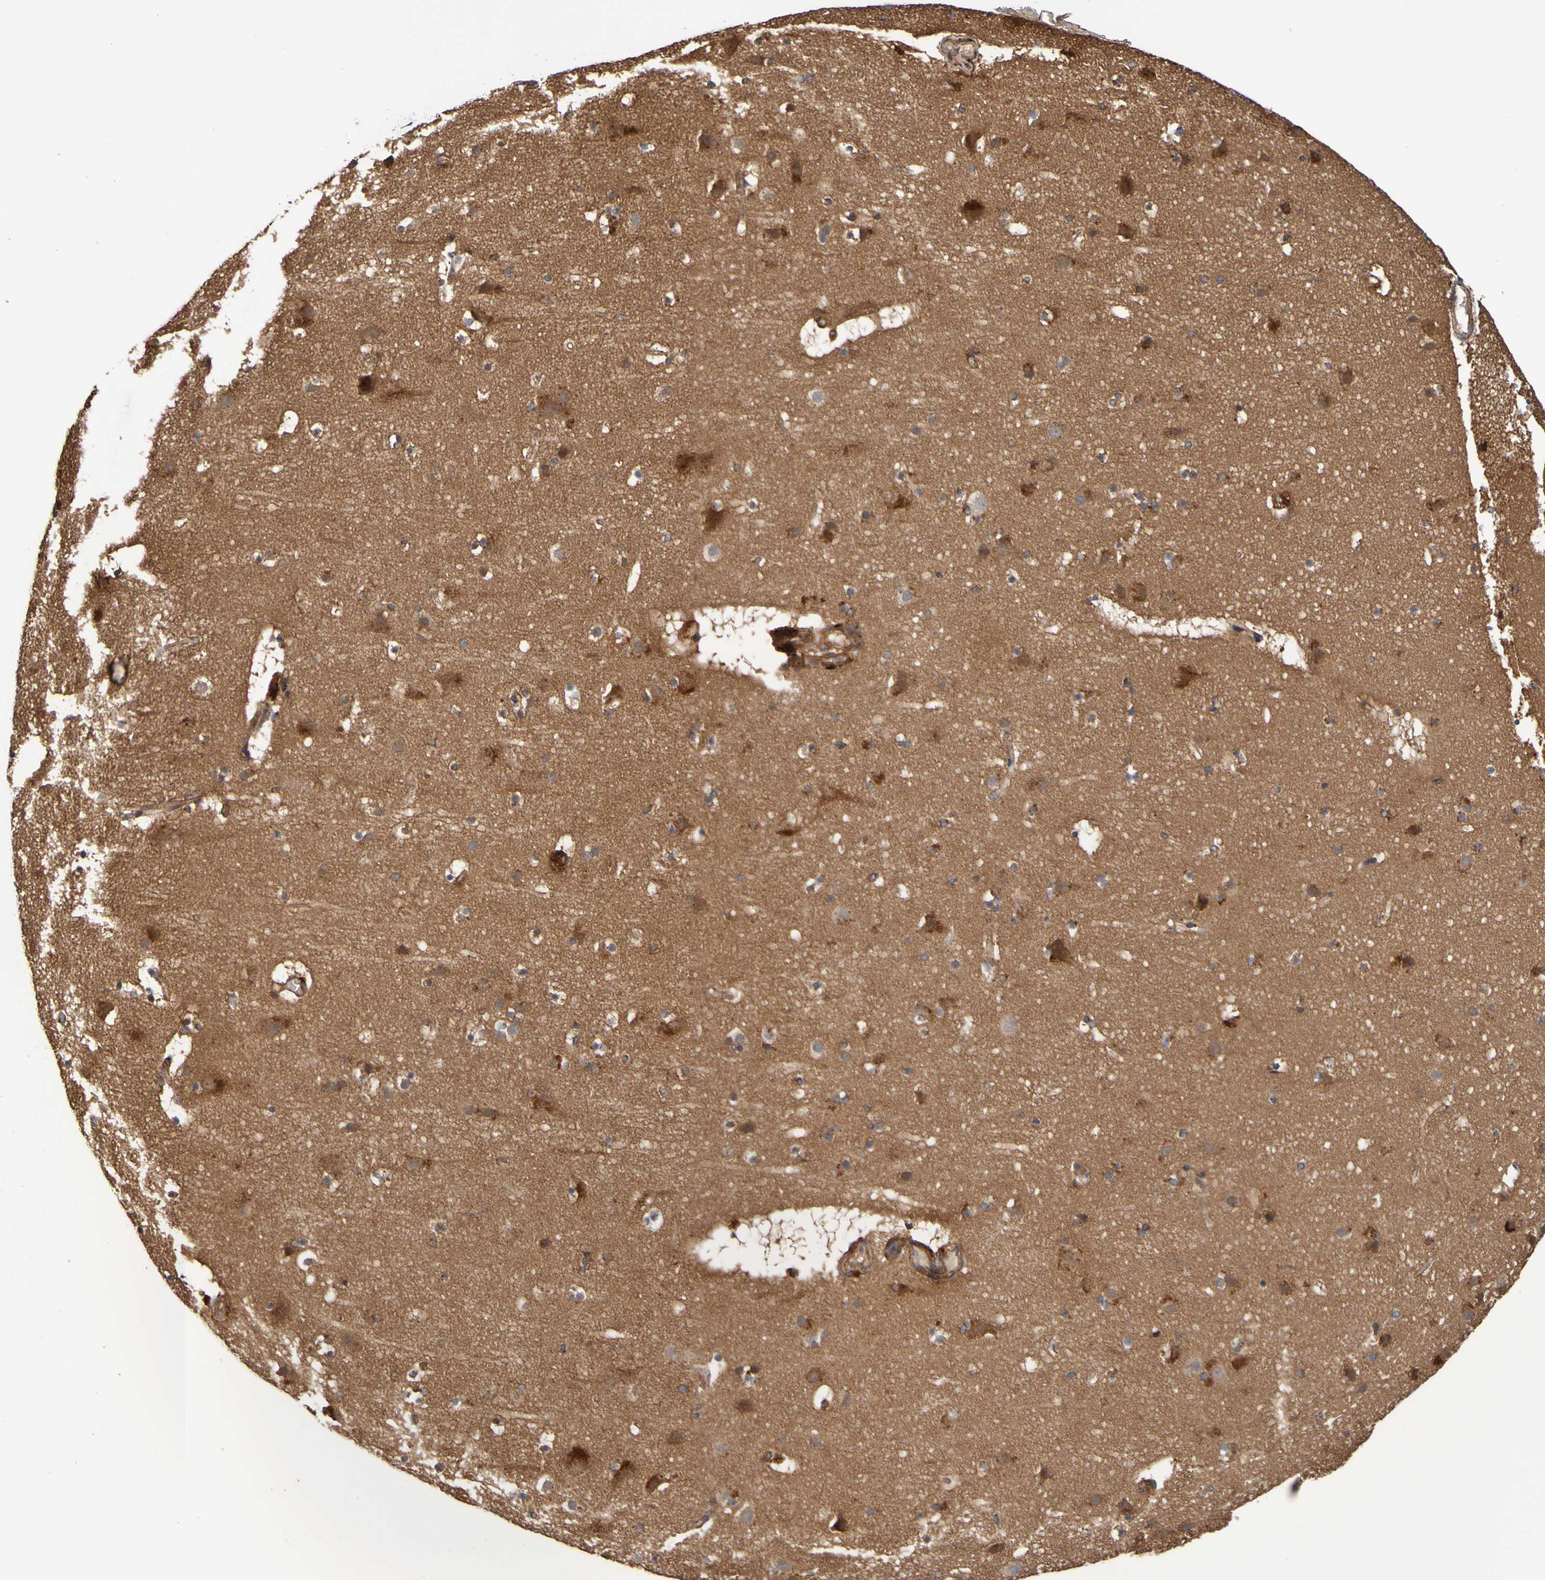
{"staining": {"intensity": "moderate", "quantity": ">75%", "location": "cytoplasmic/membranous"}, "tissue": "cerebral cortex", "cell_type": "Endothelial cells", "image_type": "normal", "snomed": [{"axis": "morphology", "description": "Normal tissue, NOS"}, {"axis": "topography", "description": "Cerebral cortex"}], "caption": "This photomicrograph reveals IHC staining of unremarkable human cerebral cortex, with medium moderate cytoplasmic/membranous expression in about >75% of endothelial cells.", "gene": "UCN", "patient": {"sex": "male", "age": 45}}